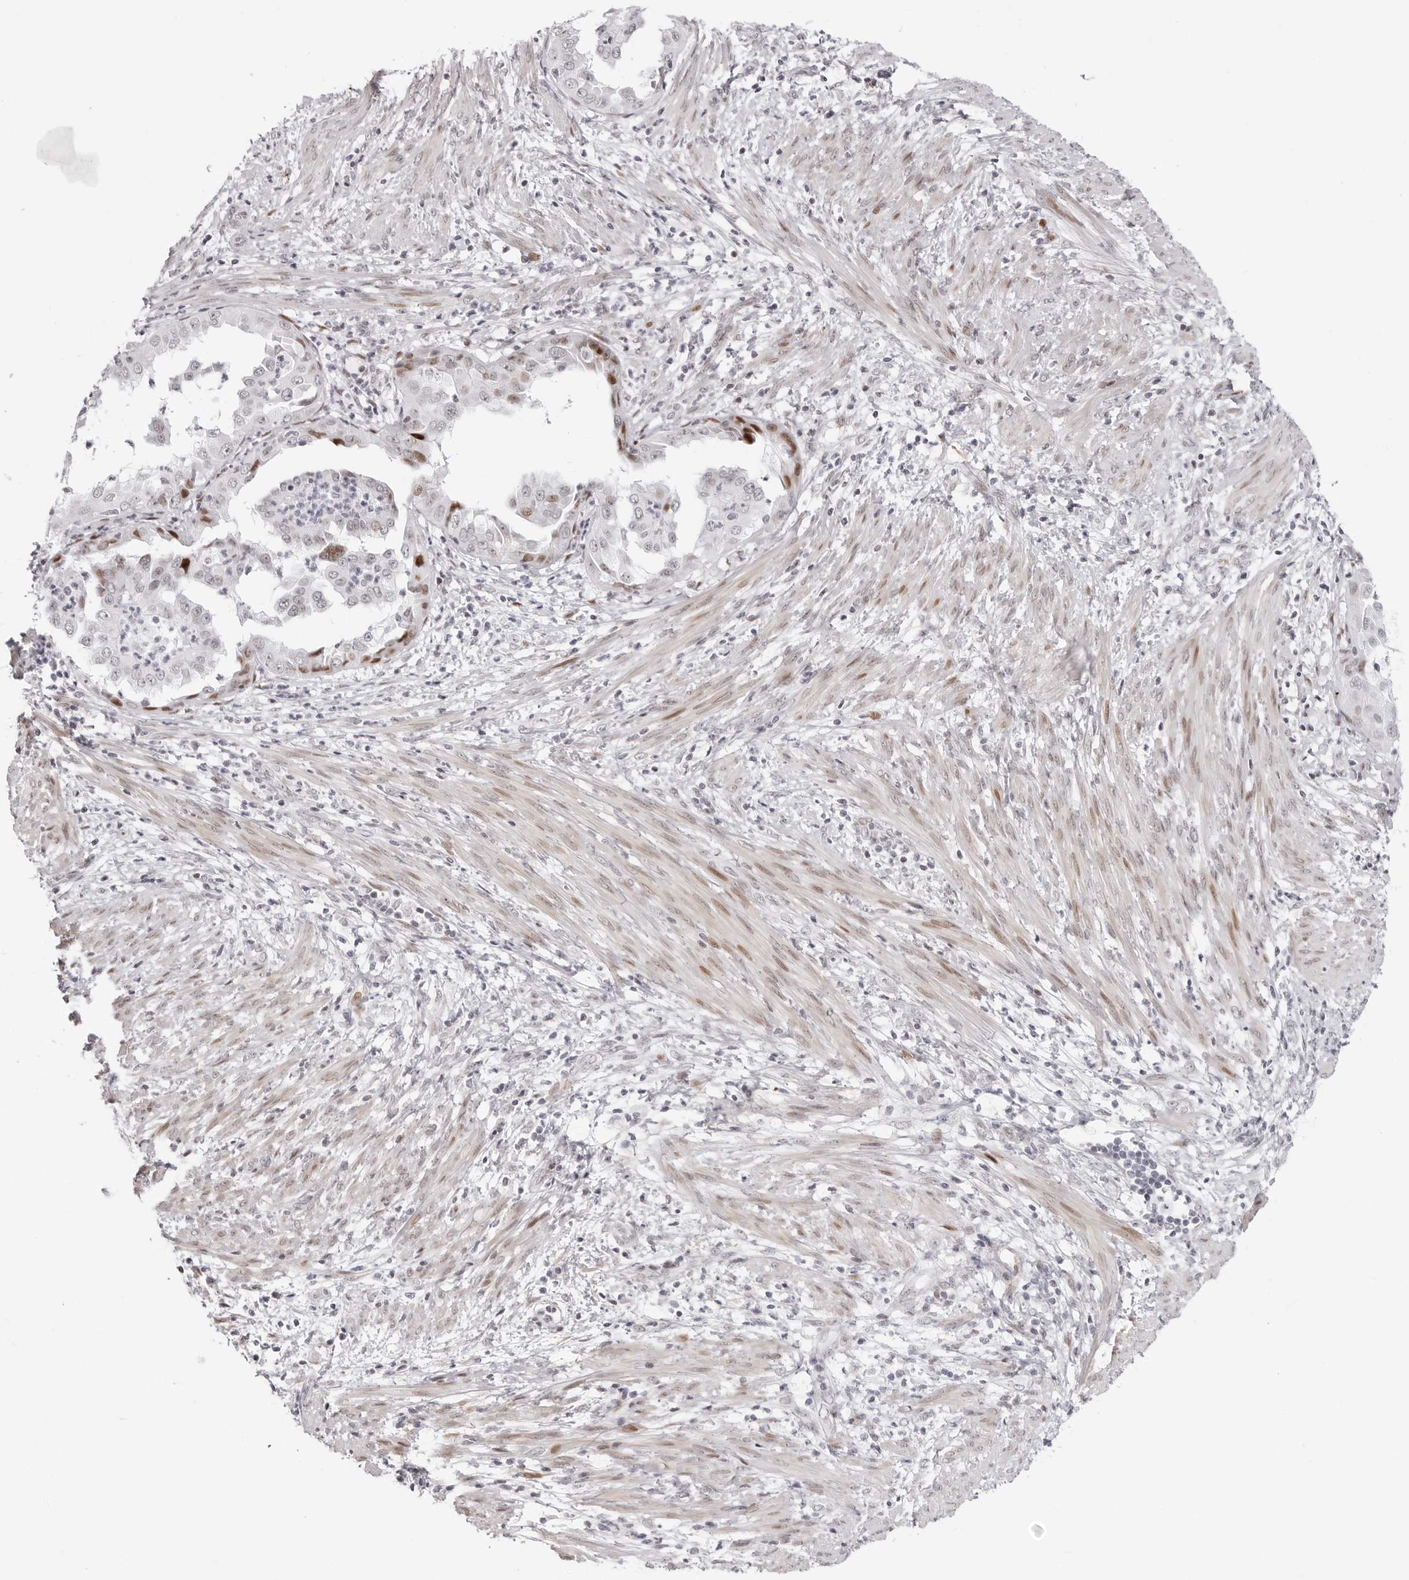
{"staining": {"intensity": "moderate", "quantity": "<25%", "location": "nuclear"}, "tissue": "endometrial cancer", "cell_type": "Tumor cells", "image_type": "cancer", "snomed": [{"axis": "morphology", "description": "Adenocarcinoma, NOS"}, {"axis": "topography", "description": "Endometrium"}], "caption": "There is low levels of moderate nuclear staining in tumor cells of endometrial adenocarcinoma, as demonstrated by immunohistochemical staining (brown color).", "gene": "NTPCR", "patient": {"sex": "female", "age": 85}}